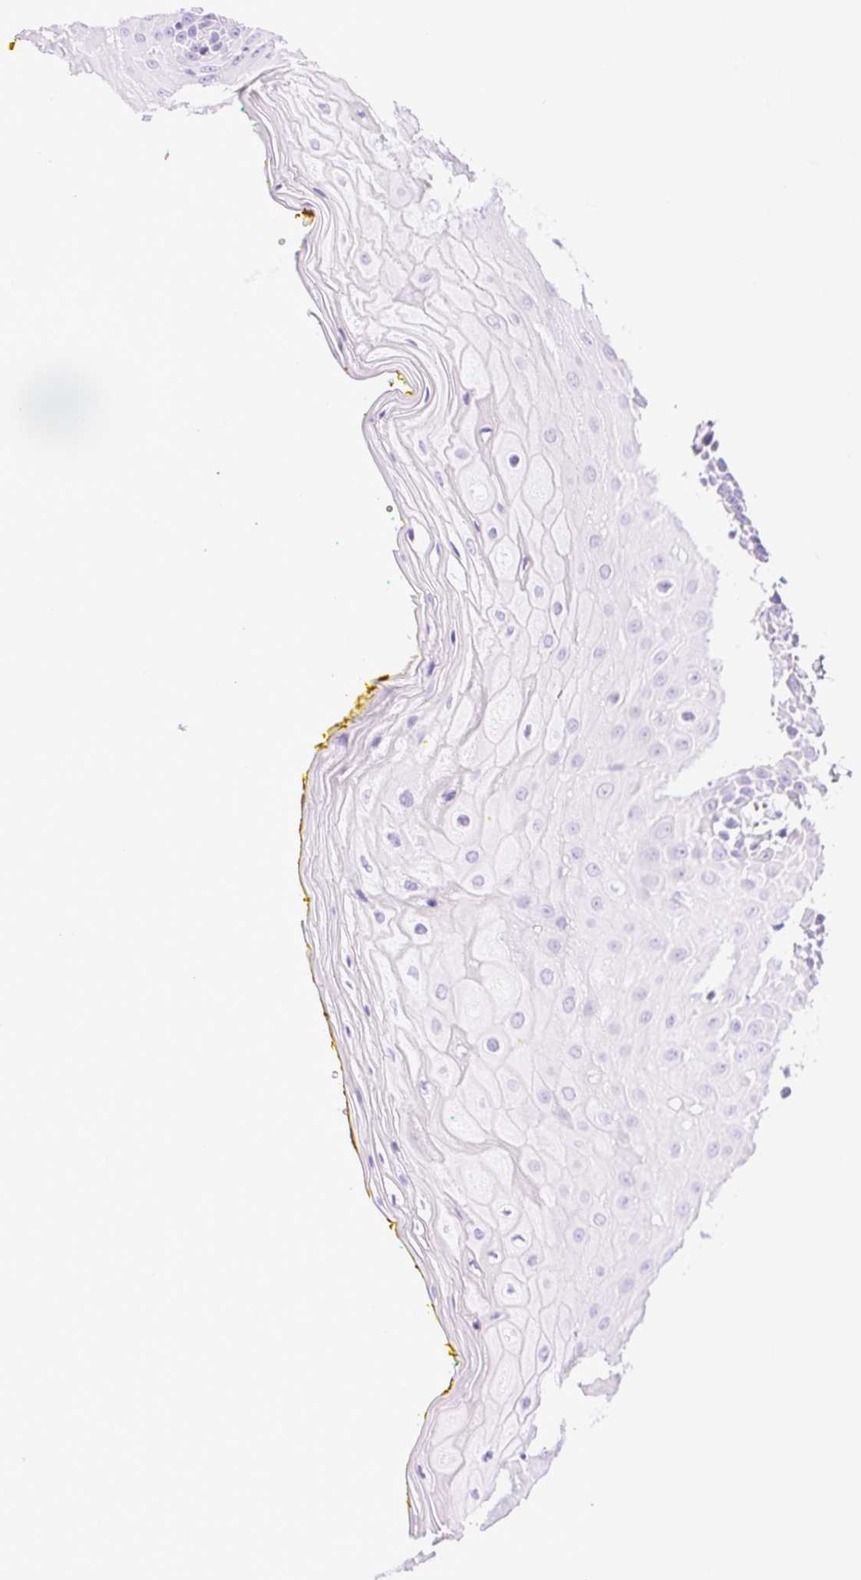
{"staining": {"intensity": "negative", "quantity": "none", "location": "none"}, "tissue": "oral mucosa", "cell_type": "Squamous epithelial cells", "image_type": "normal", "snomed": [{"axis": "morphology", "description": "Normal tissue, NOS"}, {"axis": "morphology", "description": "Squamous cell carcinoma, NOS"}, {"axis": "topography", "description": "Oral tissue"}, {"axis": "topography", "description": "Head-Neck"}], "caption": "Immunohistochemistry (IHC) histopathology image of normal oral mucosa: oral mucosa stained with DAB reveals no significant protein positivity in squamous epithelial cells.", "gene": "ATP6V1G3", "patient": {"sex": "female", "age": 70}}